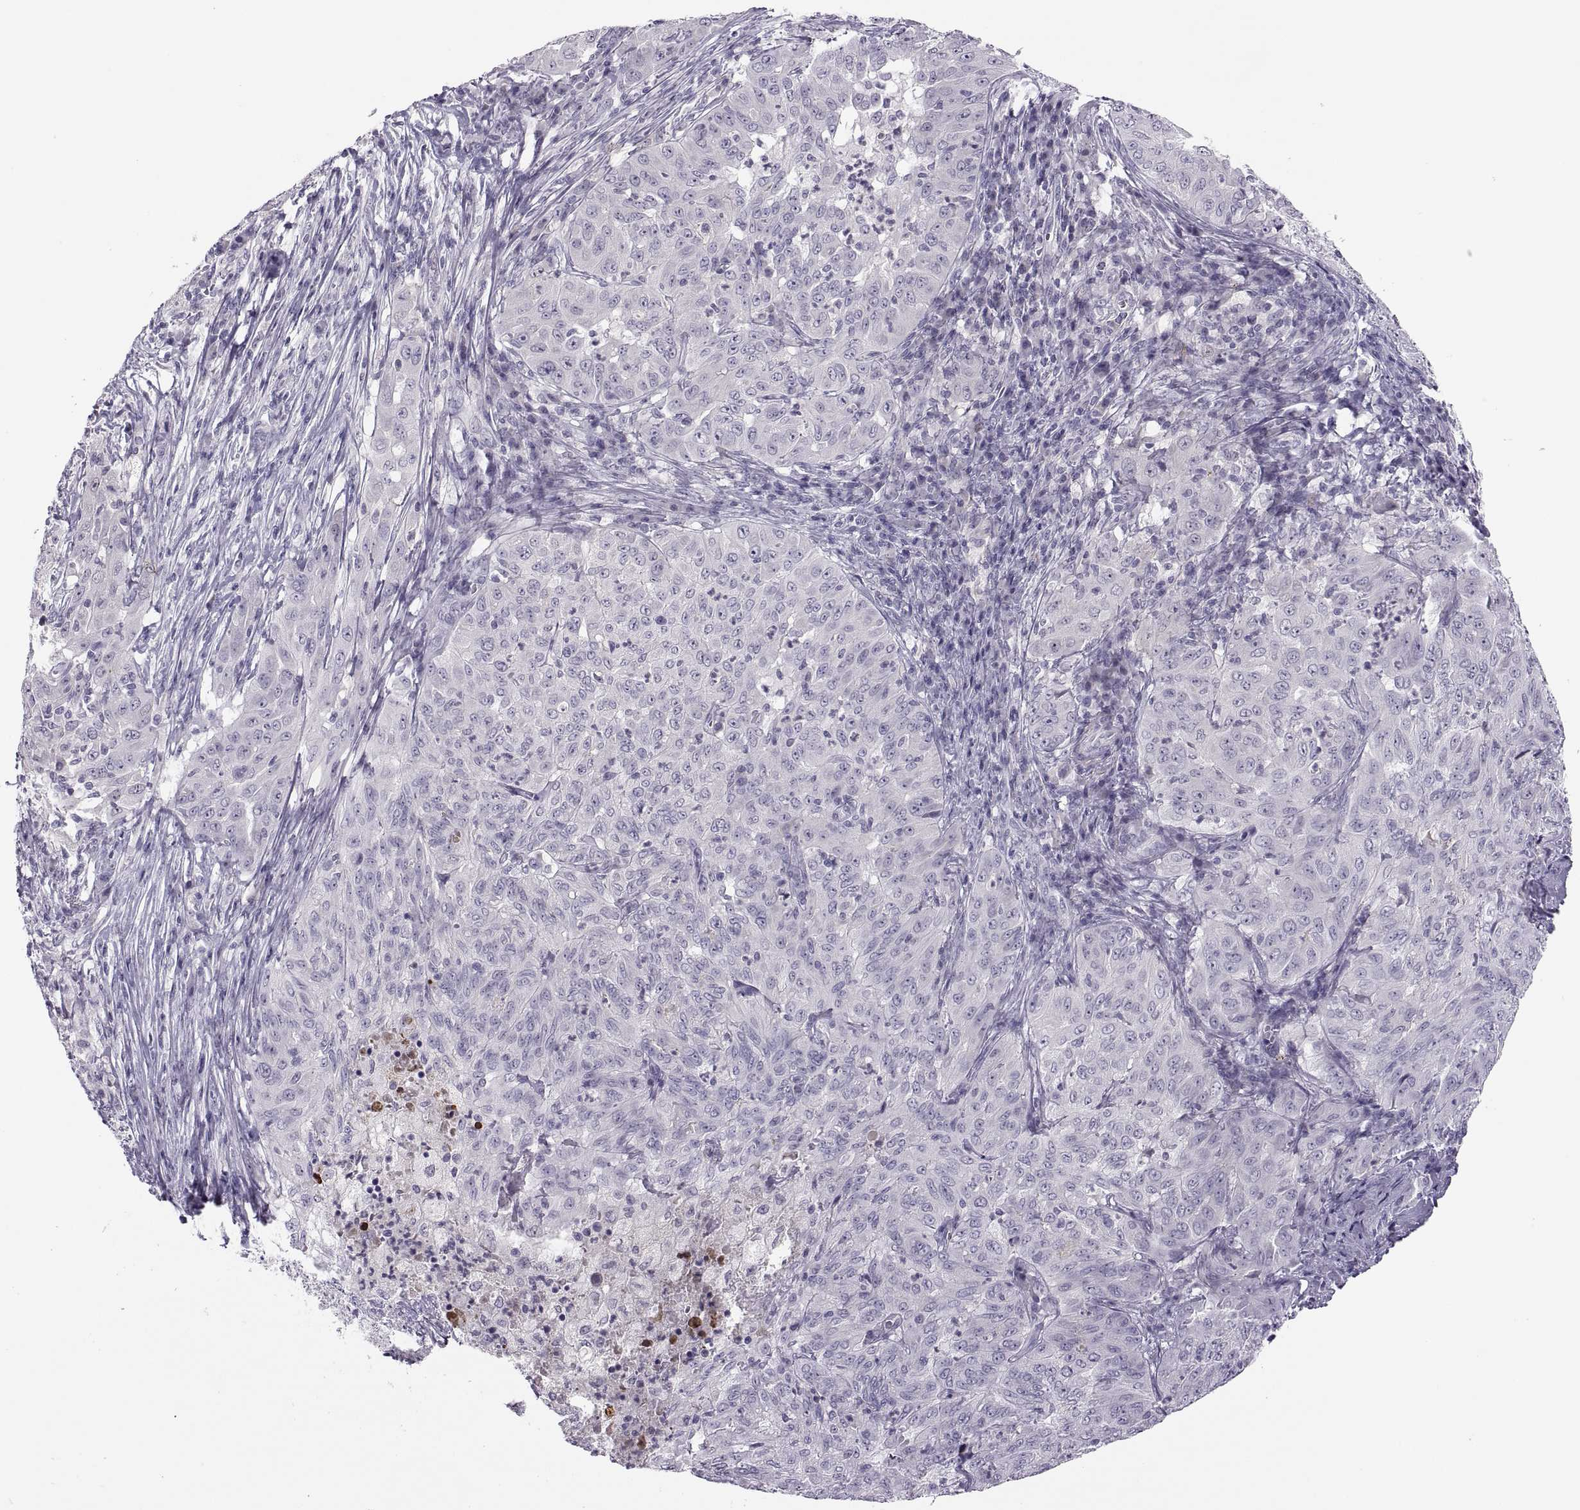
{"staining": {"intensity": "negative", "quantity": "none", "location": "none"}, "tissue": "pancreatic cancer", "cell_type": "Tumor cells", "image_type": "cancer", "snomed": [{"axis": "morphology", "description": "Adenocarcinoma, NOS"}, {"axis": "topography", "description": "Pancreas"}], "caption": "High magnification brightfield microscopy of pancreatic cancer (adenocarcinoma) stained with DAB (3,3'-diaminobenzidine) (brown) and counterstained with hematoxylin (blue): tumor cells show no significant expression.", "gene": "CHCT1", "patient": {"sex": "male", "age": 63}}